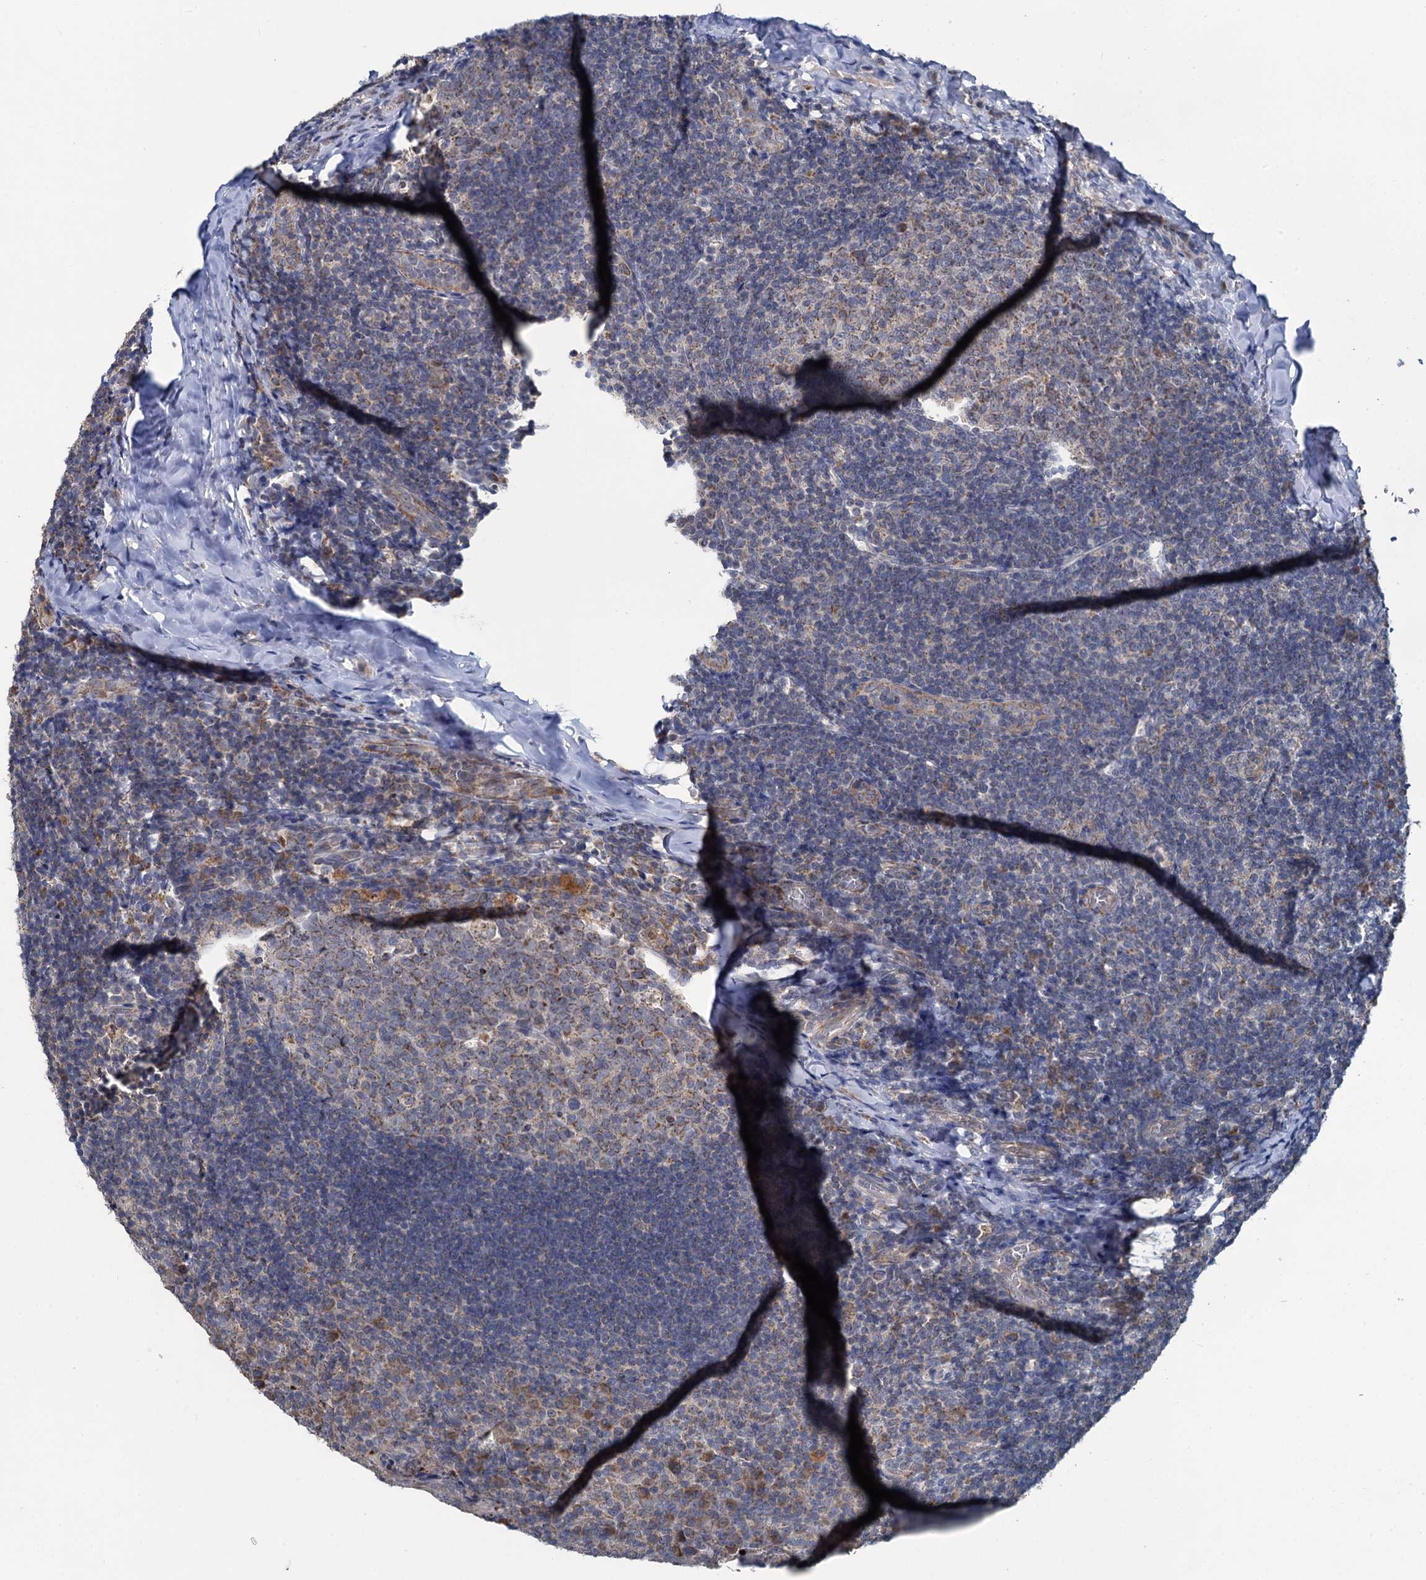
{"staining": {"intensity": "moderate", "quantity": "25%-75%", "location": "cytoplasmic/membranous"}, "tissue": "tonsil", "cell_type": "Germinal center cells", "image_type": "normal", "snomed": [{"axis": "morphology", "description": "Normal tissue, NOS"}, {"axis": "topography", "description": "Tonsil"}], "caption": "An immunohistochemistry image of benign tissue is shown. Protein staining in brown shows moderate cytoplasmic/membranous positivity in tonsil within germinal center cells.", "gene": "METTL4", "patient": {"sex": "male", "age": 17}}